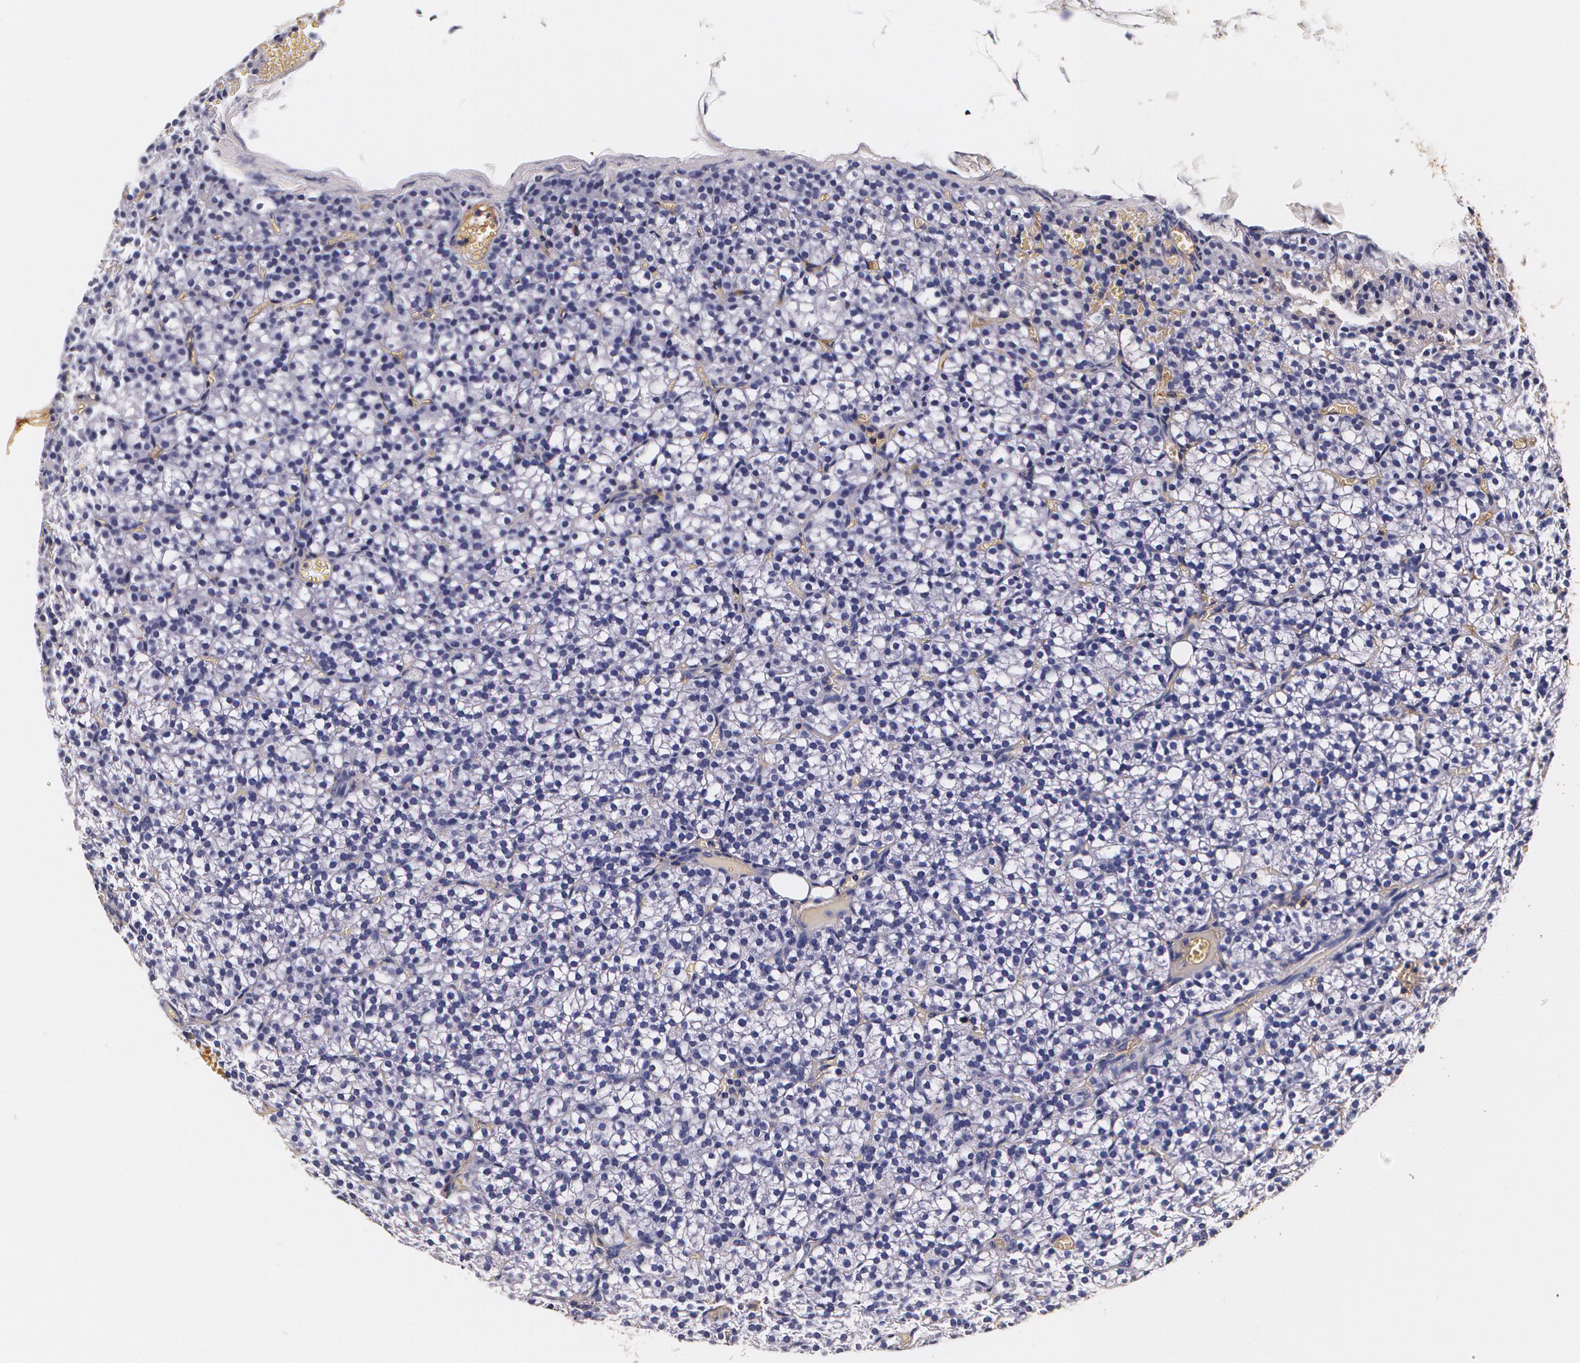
{"staining": {"intensity": "negative", "quantity": "none", "location": "none"}, "tissue": "parathyroid gland", "cell_type": "Glandular cells", "image_type": "normal", "snomed": [{"axis": "morphology", "description": "Normal tissue, NOS"}, {"axis": "topography", "description": "Parathyroid gland"}], "caption": "High power microscopy photomicrograph of an immunohistochemistry (IHC) photomicrograph of benign parathyroid gland, revealing no significant expression in glandular cells.", "gene": "TTR", "patient": {"sex": "female", "age": 17}}